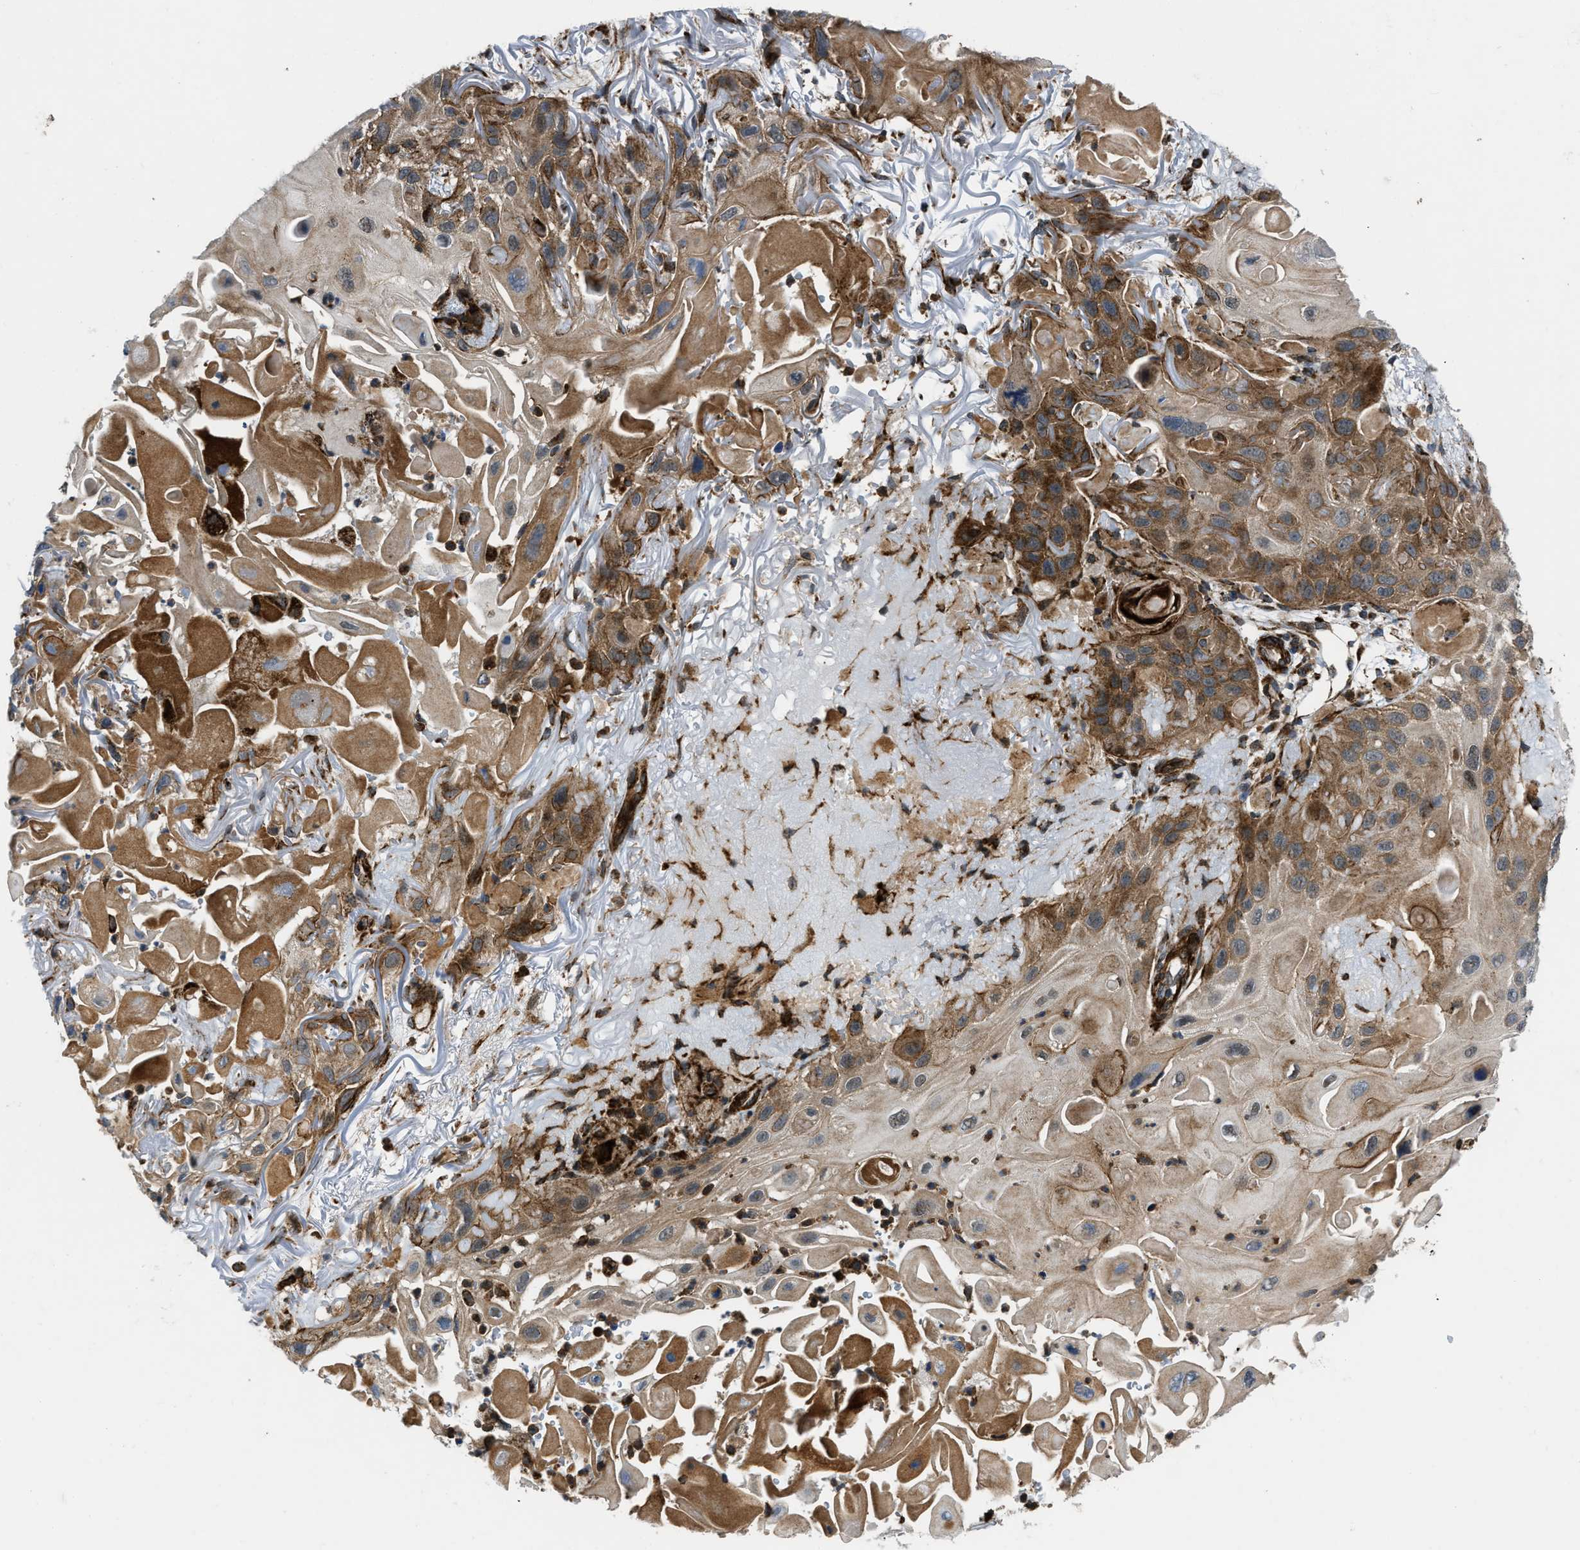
{"staining": {"intensity": "moderate", "quantity": ">75%", "location": "cytoplasmic/membranous"}, "tissue": "skin cancer", "cell_type": "Tumor cells", "image_type": "cancer", "snomed": [{"axis": "morphology", "description": "Squamous cell carcinoma, NOS"}, {"axis": "topography", "description": "Skin"}], "caption": "Squamous cell carcinoma (skin) stained with a protein marker demonstrates moderate staining in tumor cells.", "gene": "GSDME", "patient": {"sex": "female", "age": 77}}